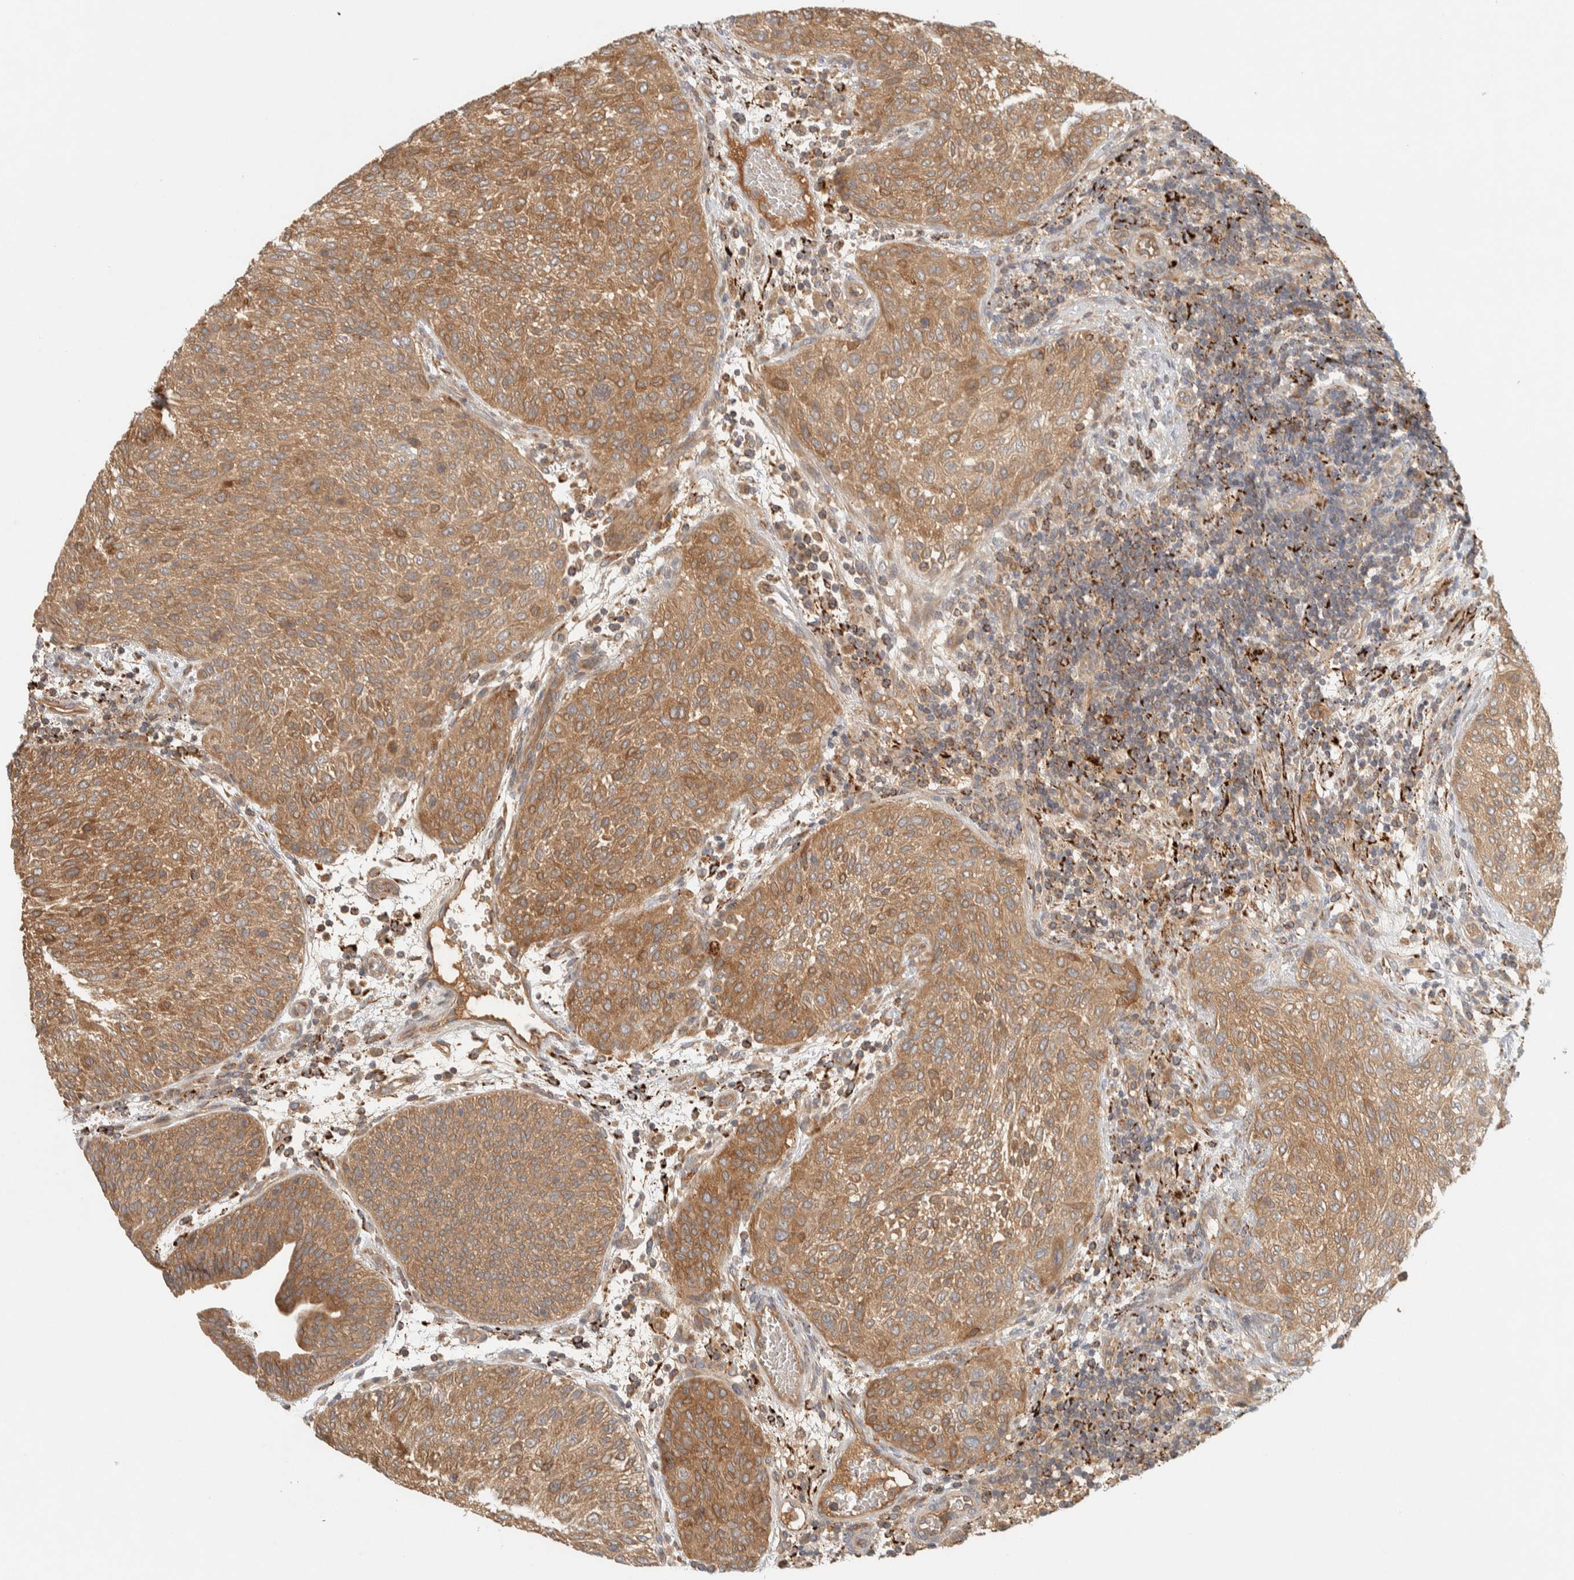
{"staining": {"intensity": "moderate", "quantity": ">75%", "location": "cytoplasmic/membranous"}, "tissue": "urothelial cancer", "cell_type": "Tumor cells", "image_type": "cancer", "snomed": [{"axis": "morphology", "description": "Urothelial carcinoma, Low grade"}, {"axis": "morphology", "description": "Urothelial carcinoma, High grade"}, {"axis": "topography", "description": "Urinary bladder"}], "caption": "A medium amount of moderate cytoplasmic/membranous expression is identified in about >75% of tumor cells in low-grade urothelial carcinoma tissue.", "gene": "FAM167A", "patient": {"sex": "male", "age": 35}}